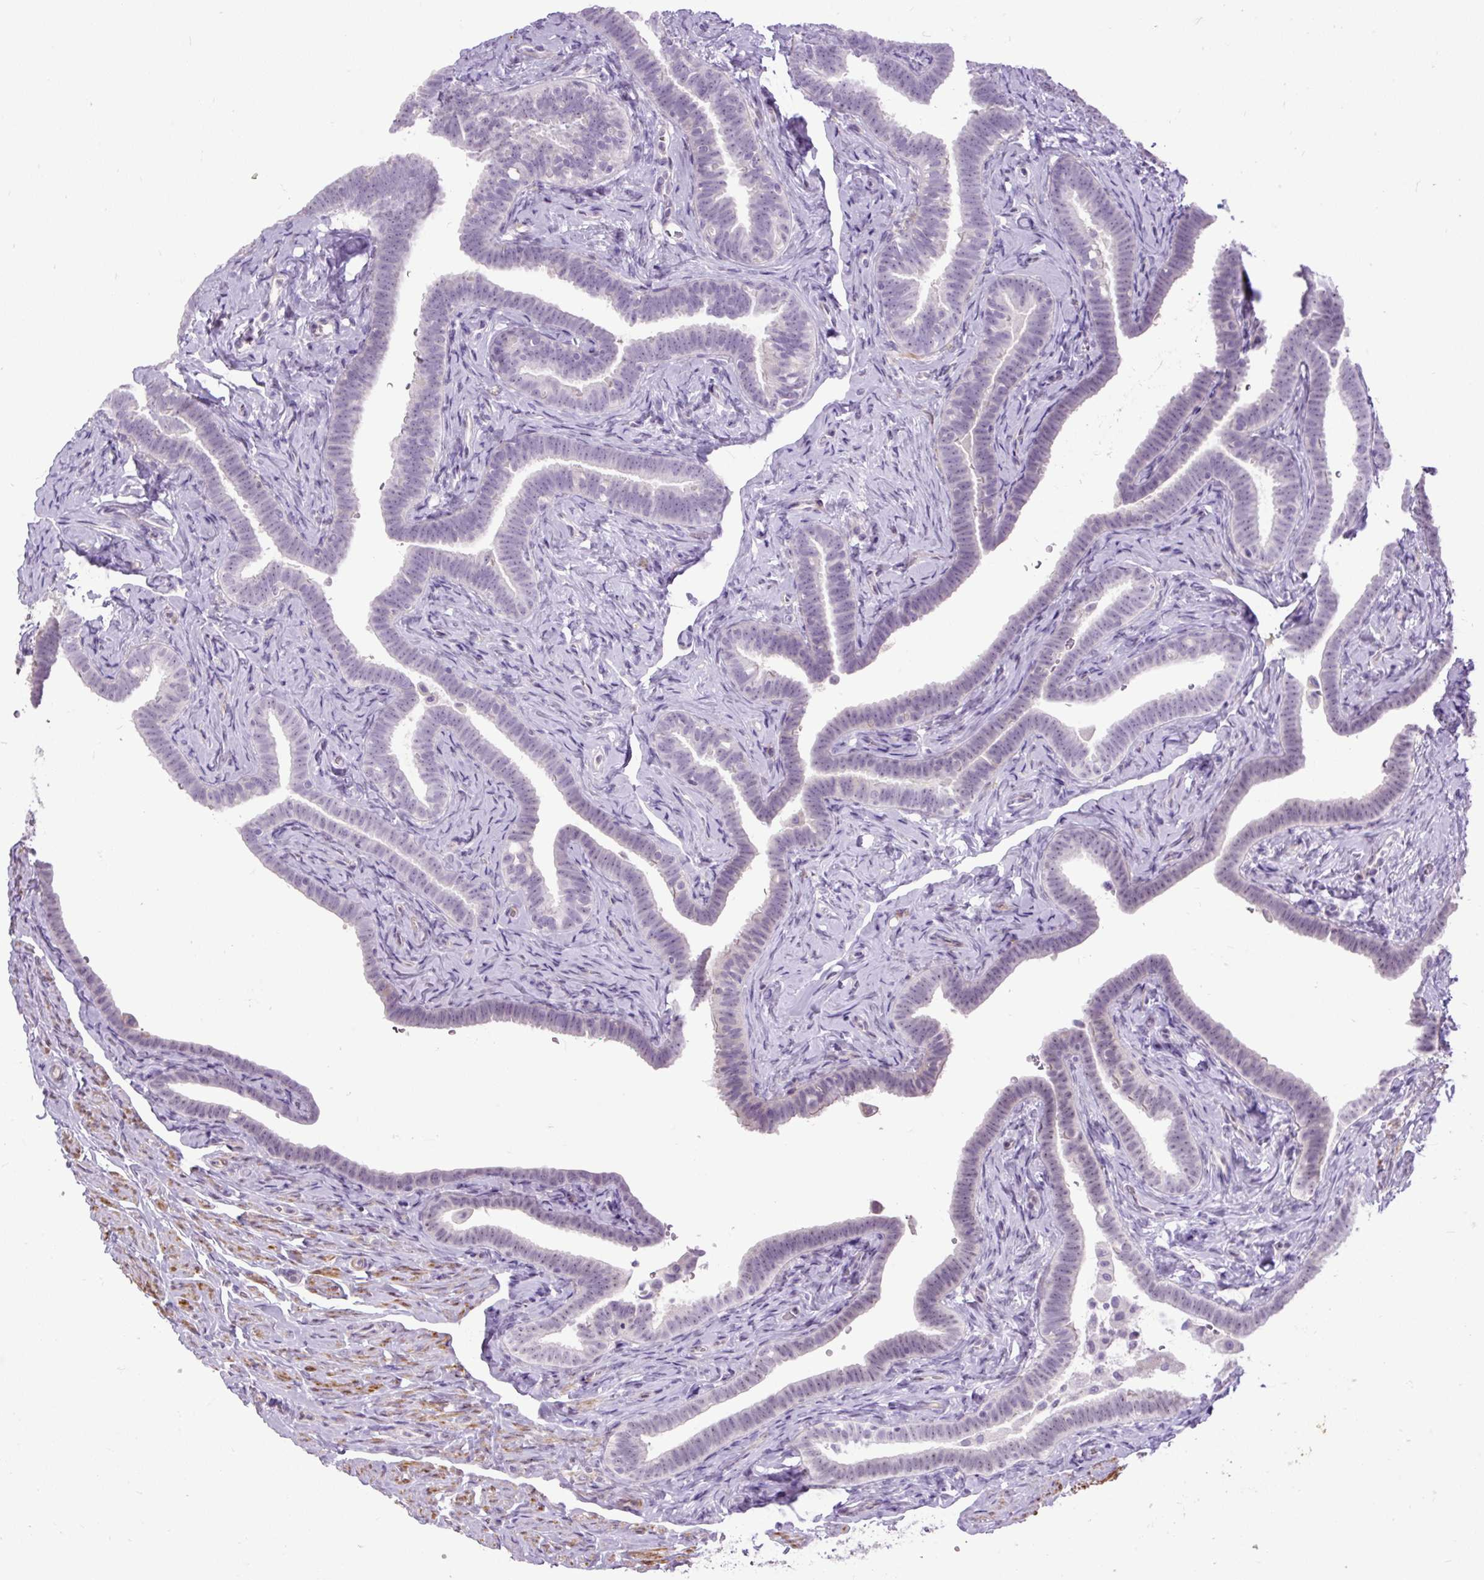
{"staining": {"intensity": "weak", "quantity": "<25%", "location": "cytoplasmic/membranous"}, "tissue": "fallopian tube", "cell_type": "Glandular cells", "image_type": "normal", "snomed": [{"axis": "morphology", "description": "Normal tissue, NOS"}, {"axis": "topography", "description": "Fallopian tube"}], "caption": "This is an immunohistochemistry micrograph of benign human fallopian tube. There is no positivity in glandular cells.", "gene": "ZNF197", "patient": {"sex": "female", "age": 69}}